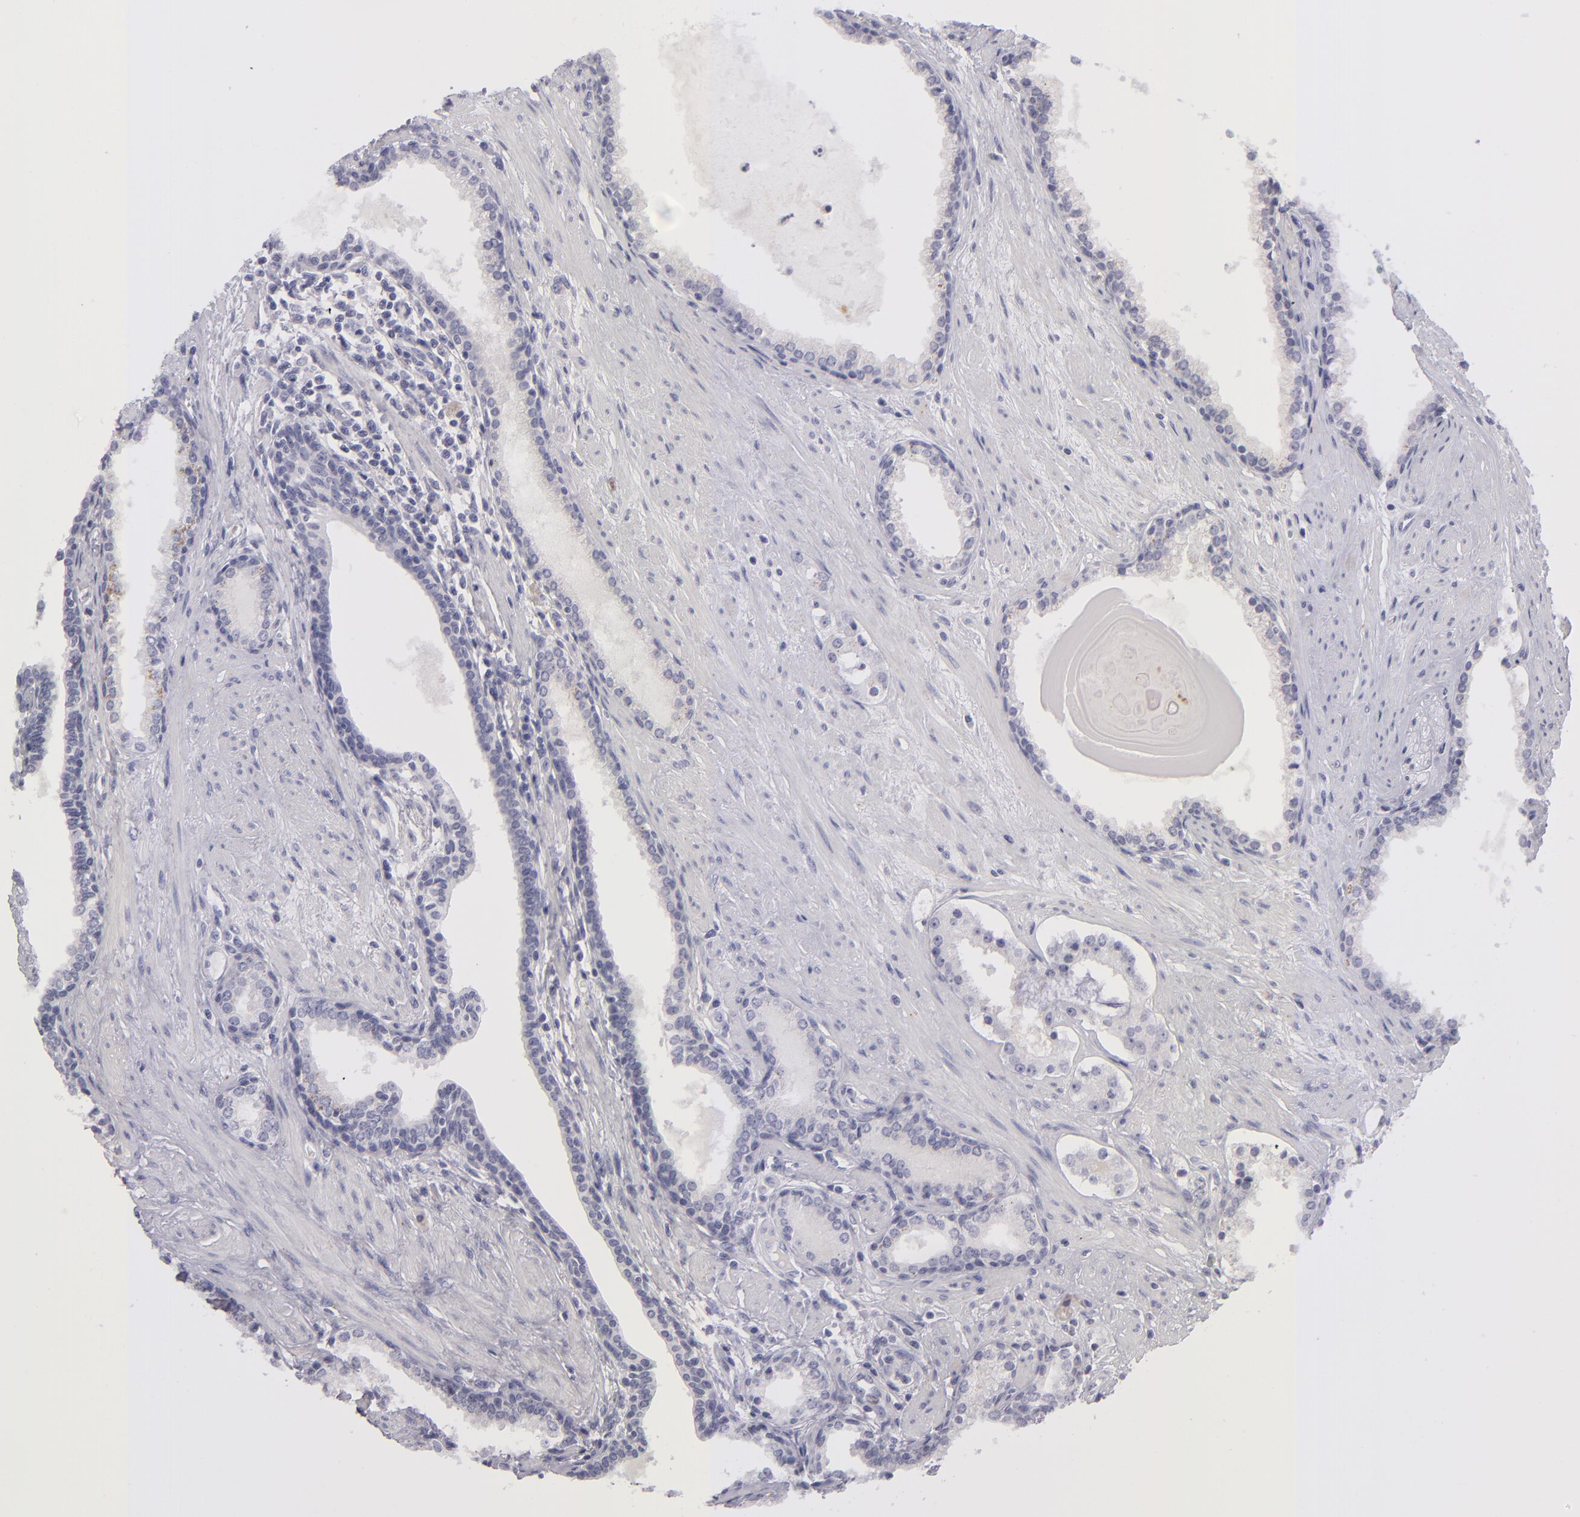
{"staining": {"intensity": "negative", "quantity": "none", "location": "none"}, "tissue": "prostate cancer", "cell_type": "Tumor cells", "image_type": "cancer", "snomed": [{"axis": "morphology", "description": "Adenocarcinoma, Medium grade"}, {"axis": "topography", "description": "Prostate"}], "caption": "Micrograph shows no significant protein positivity in tumor cells of prostate medium-grade adenocarcinoma. (DAB (3,3'-diaminobenzidine) immunohistochemistry with hematoxylin counter stain).", "gene": "TNNC1", "patient": {"sex": "male", "age": 73}}